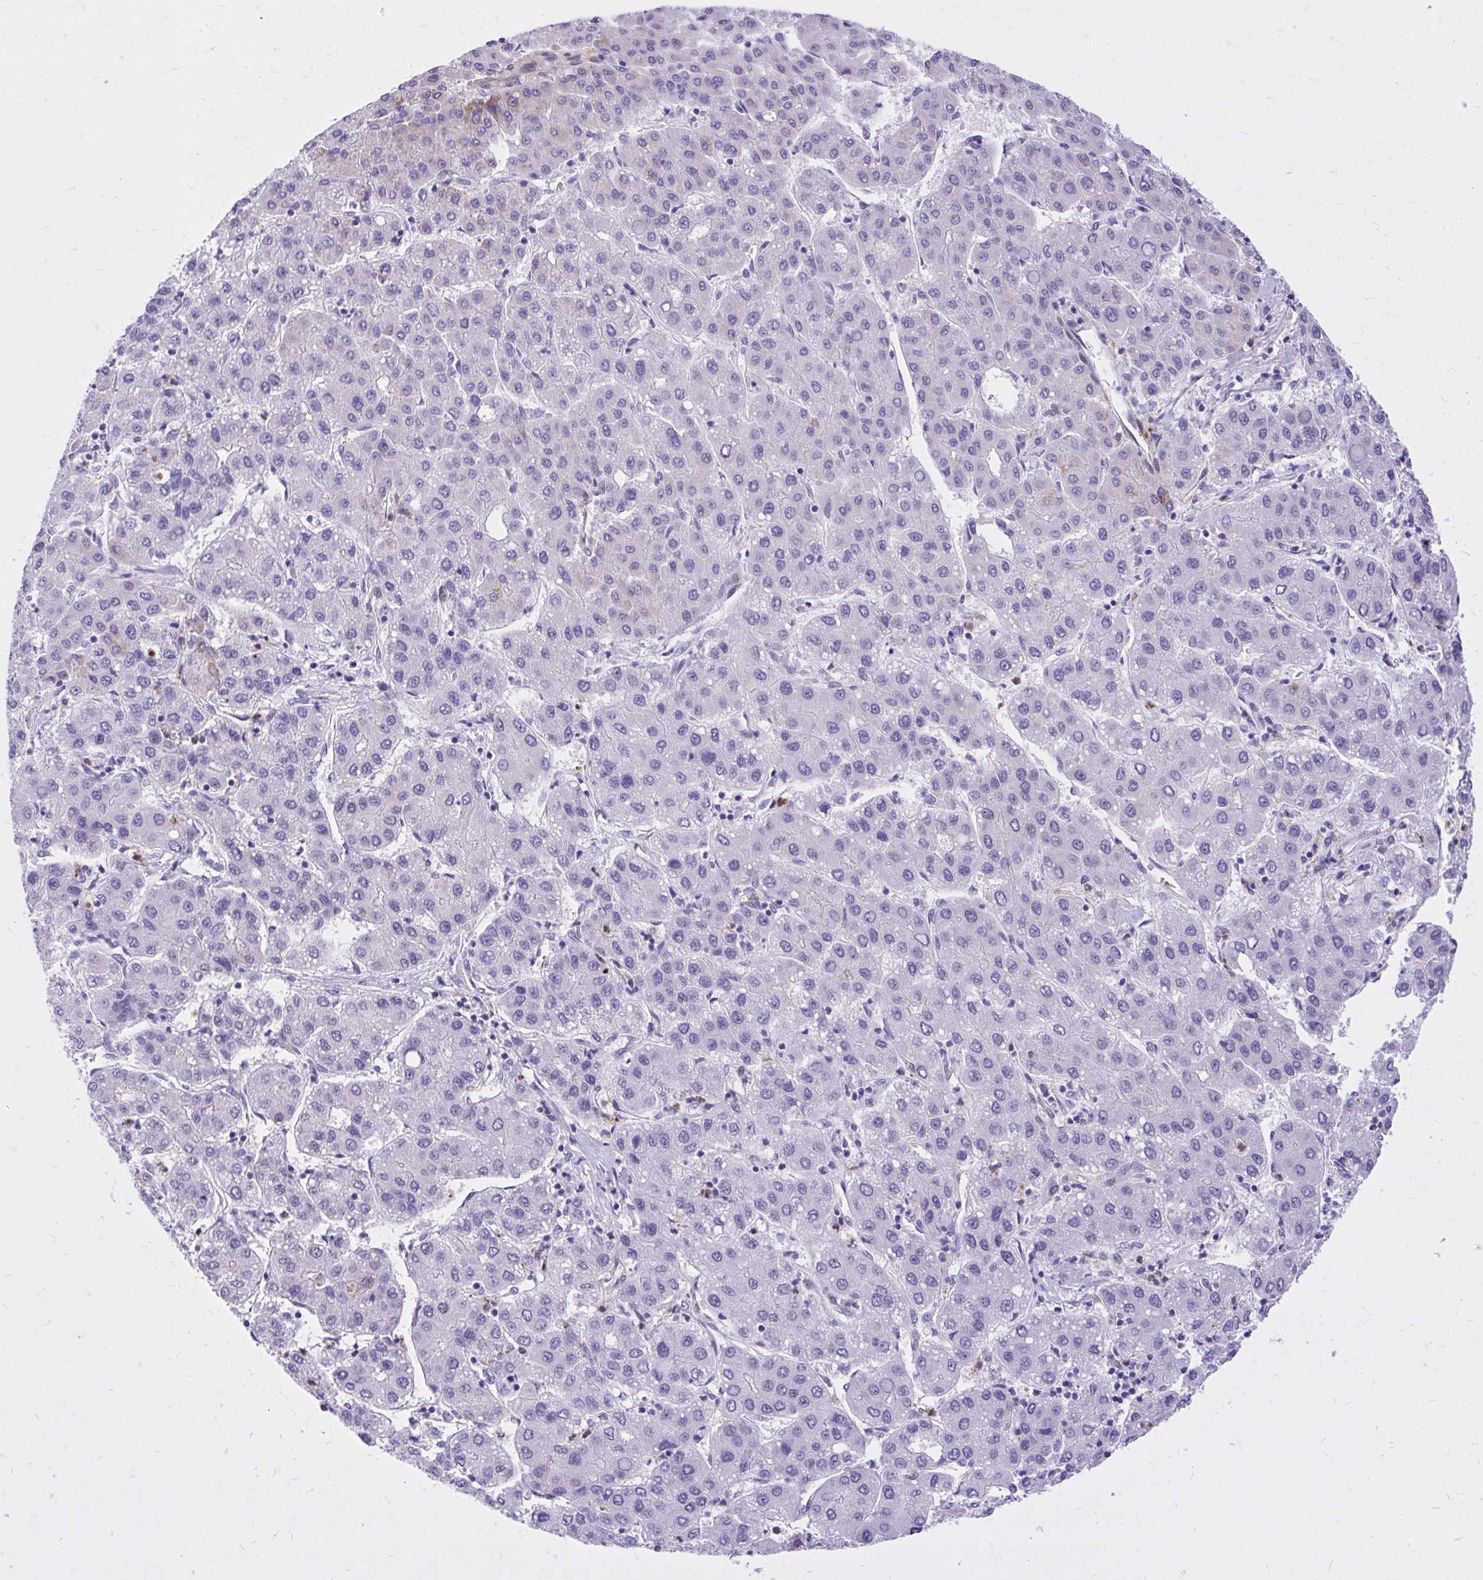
{"staining": {"intensity": "negative", "quantity": "none", "location": "none"}, "tissue": "liver cancer", "cell_type": "Tumor cells", "image_type": "cancer", "snomed": [{"axis": "morphology", "description": "Carcinoma, Hepatocellular, NOS"}, {"axis": "topography", "description": "Liver"}], "caption": "Immunohistochemistry (IHC) photomicrograph of neoplastic tissue: hepatocellular carcinoma (liver) stained with DAB exhibits no significant protein expression in tumor cells.", "gene": "ADAMTSL1", "patient": {"sex": "male", "age": 65}}